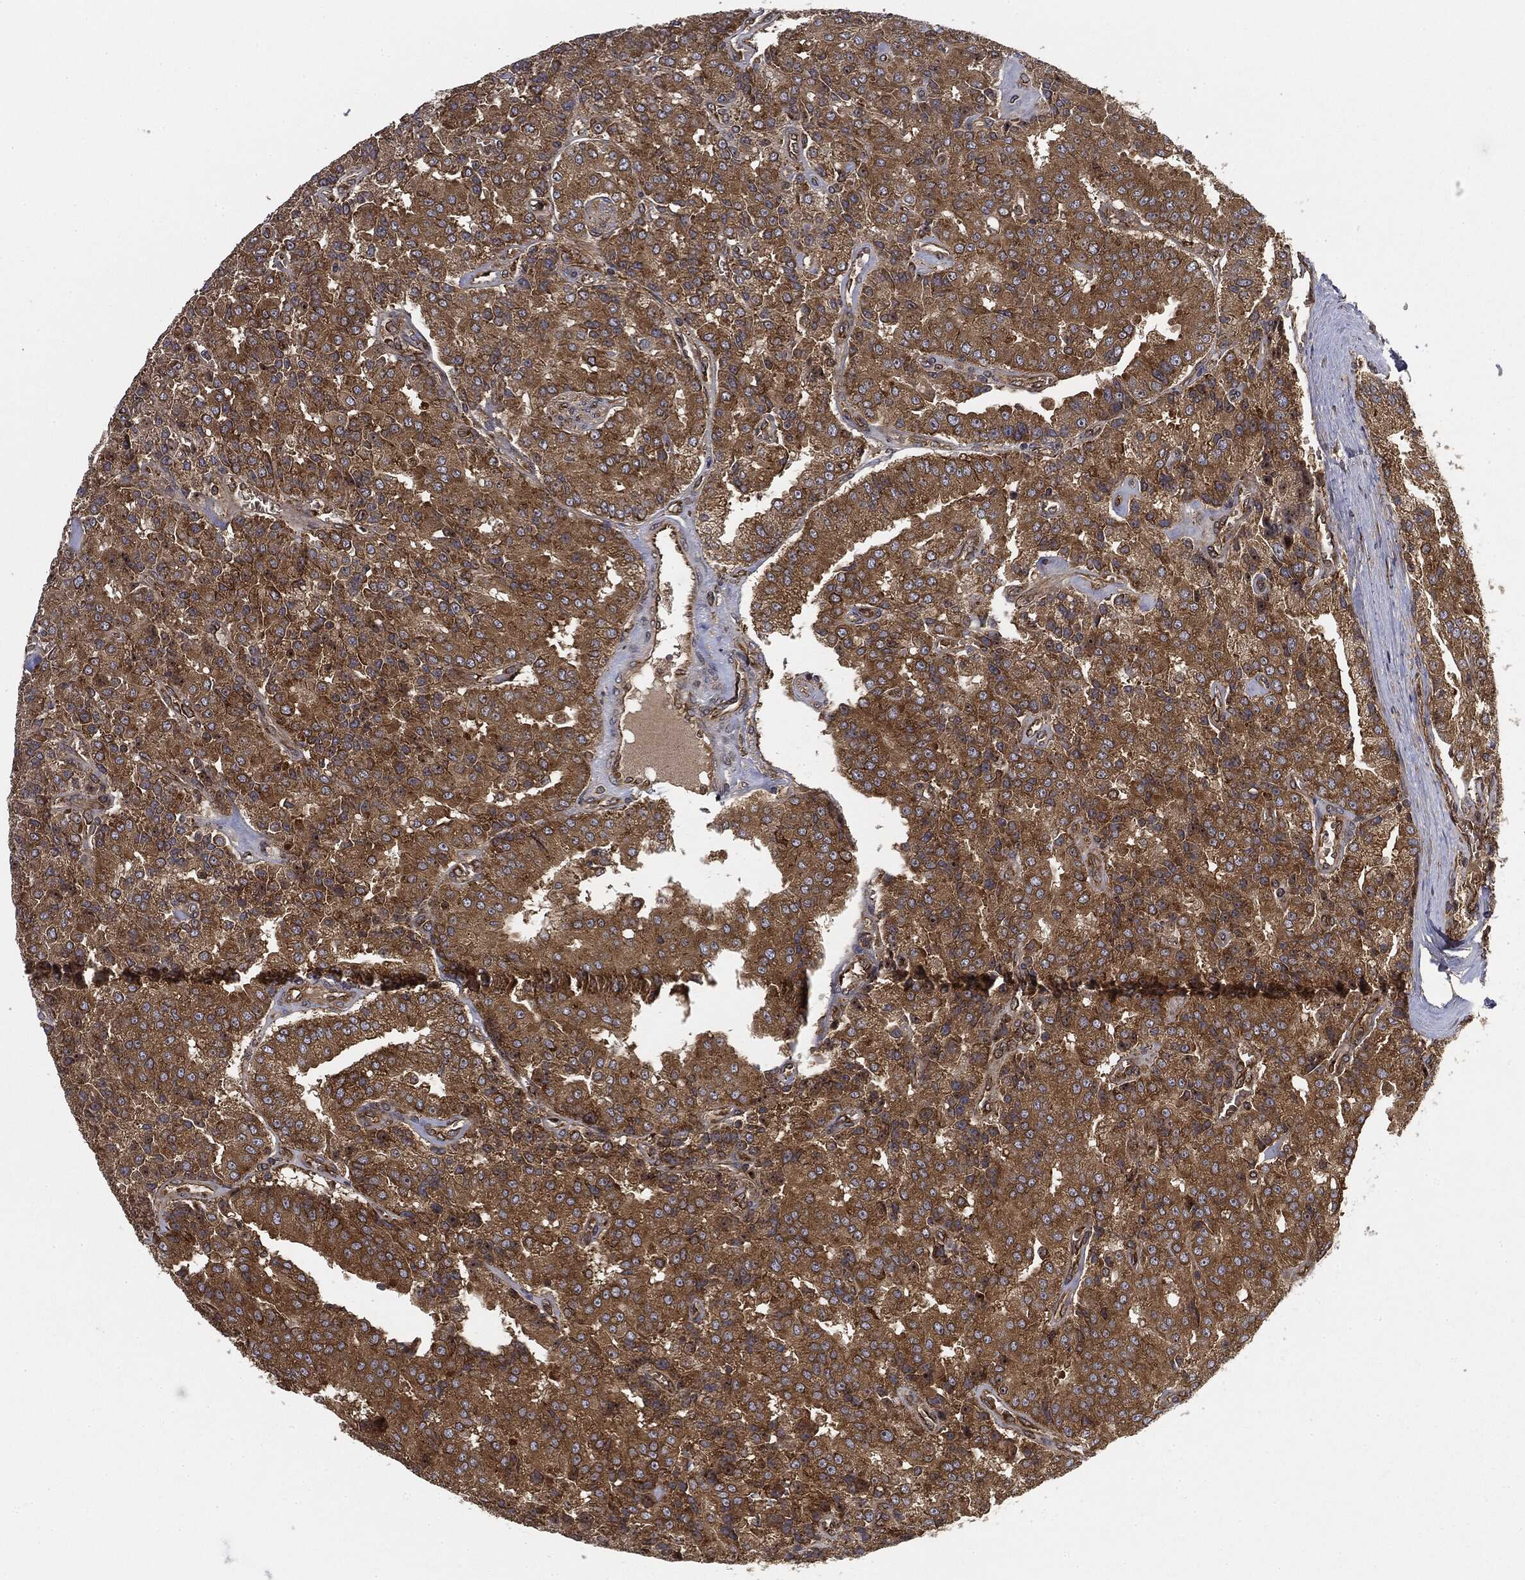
{"staining": {"intensity": "moderate", "quantity": ">75%", "location": "cytoplasmic/membranous"}, "tissue": "prostate cancer", "cell_type": "Tumor cells", "image_type": "cancer", "snomed": [{"axis": "morphology", "description": "Adenocarcinoma, NOS"}, {"axis": "topography", "description": "Prostate and seminal vesicle, NOS"}, {"axis": "topography", "description": "Prostate"}], "caption": "Immunohistochemical staining of human prostate adenocarcinoma demonstrates medium levels of moderate cytoplasmic/membranous expression in approximately >75% of tumor cells. The protein of interest is stained brown, and the nuclei are stained in blue (DAB (3,3'-diaminobenzidine) IHC with brightfield microscopy, high magnification).", "gene": "EIF2AK2", "patient": {"sex": "male", "age": 67}}